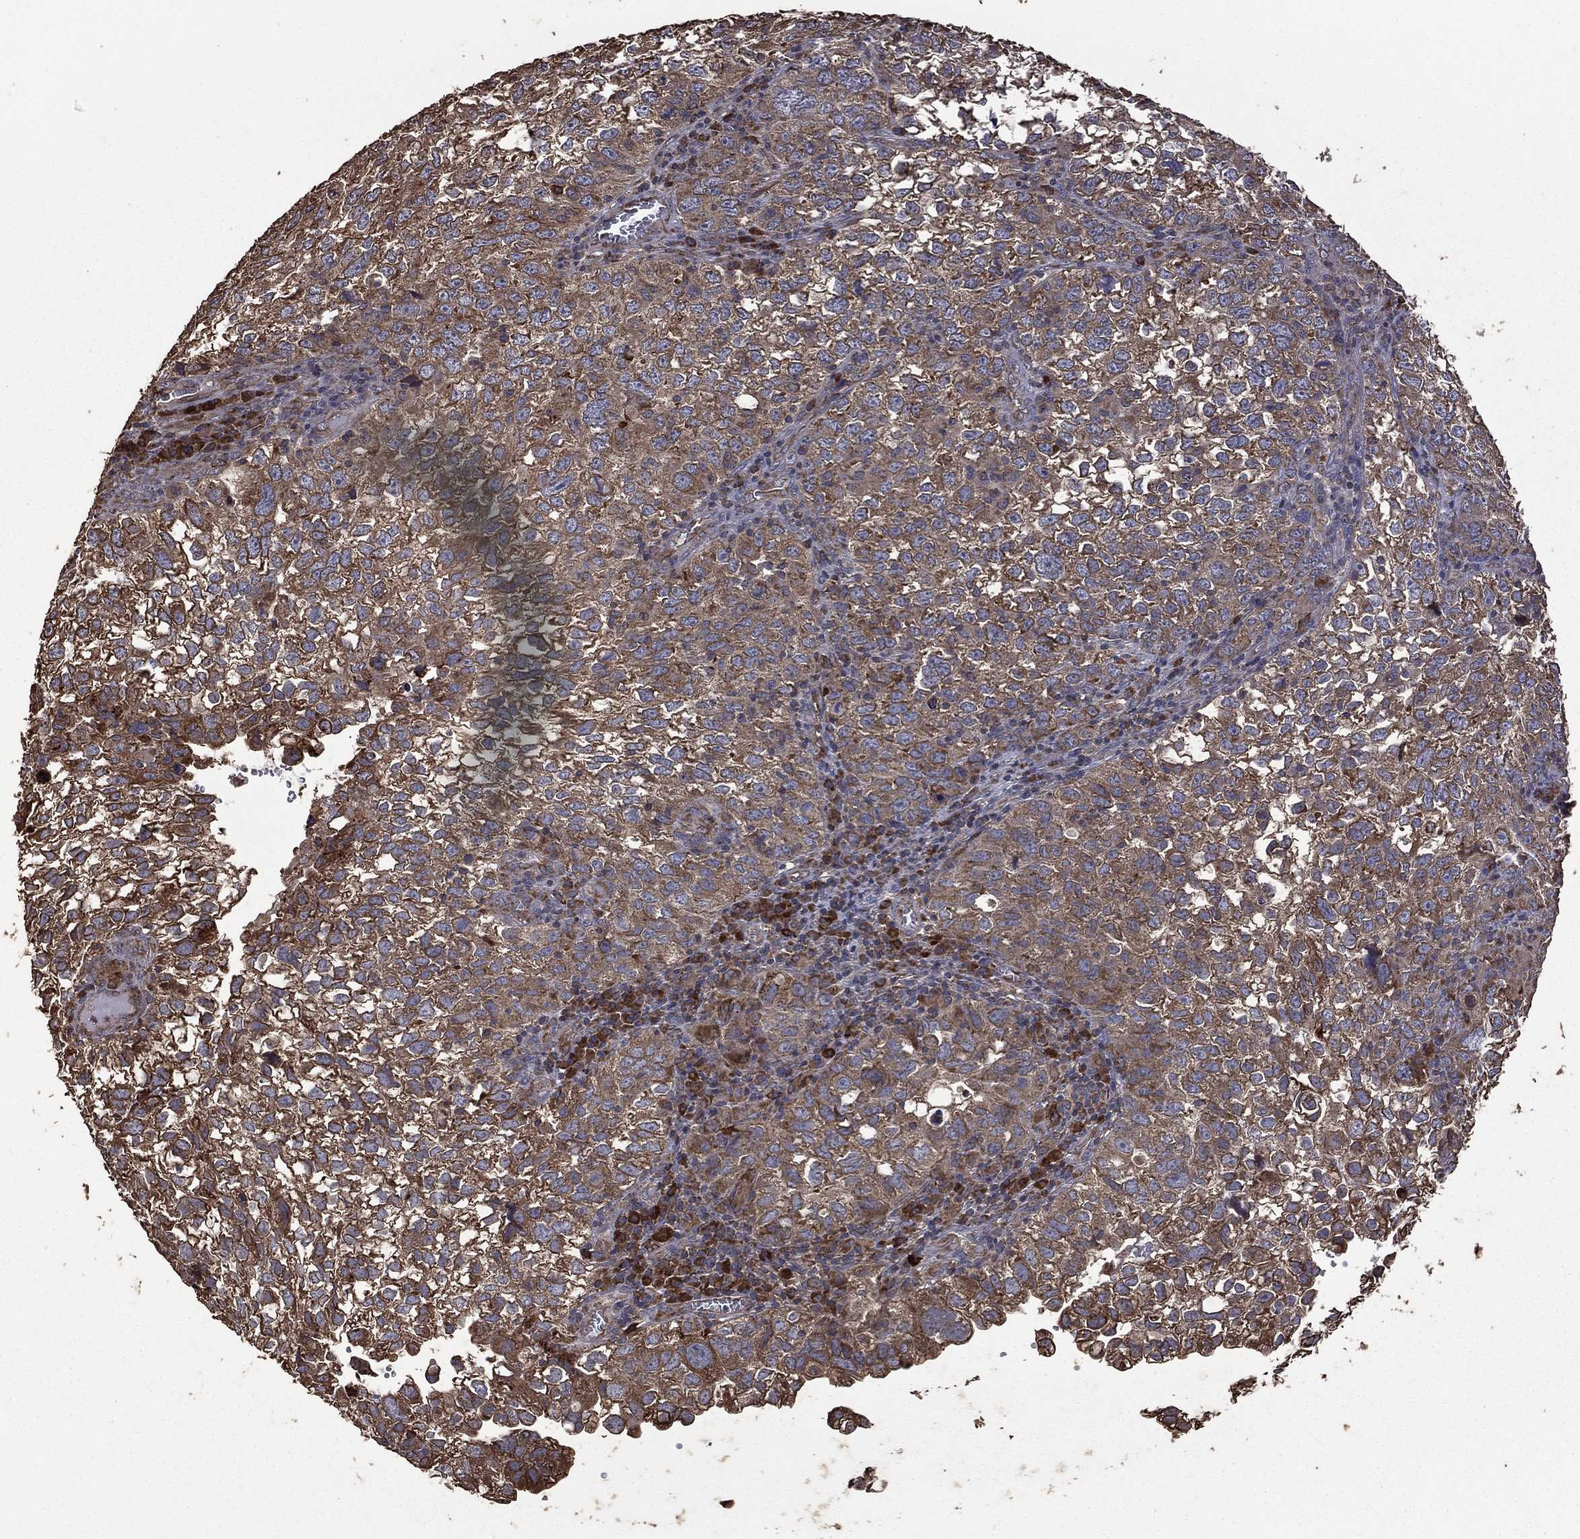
{"staining": {"intensity": "moderate", "quantity": ">75%", "location": "cytoplasmic/membranous"}, "tissue": "cervical cancer", "cell_type": "Tumor cells", "image_type": "cancer", "snomed": [{"axis": "morphology", "description": "Squamous cell carcinoma, NOS"}, {"axis": "topography", "description": "Cervix"}], "caption": "Cervical cancer (squamous cell carcinoma) was stained to show a protein in brown. There is medium levels of moderate cytoplasmic/membranous expression in approximately >75% of tumor cells.", "gene": "METTL27", "patient": {"sex": "female", "age": 55}}